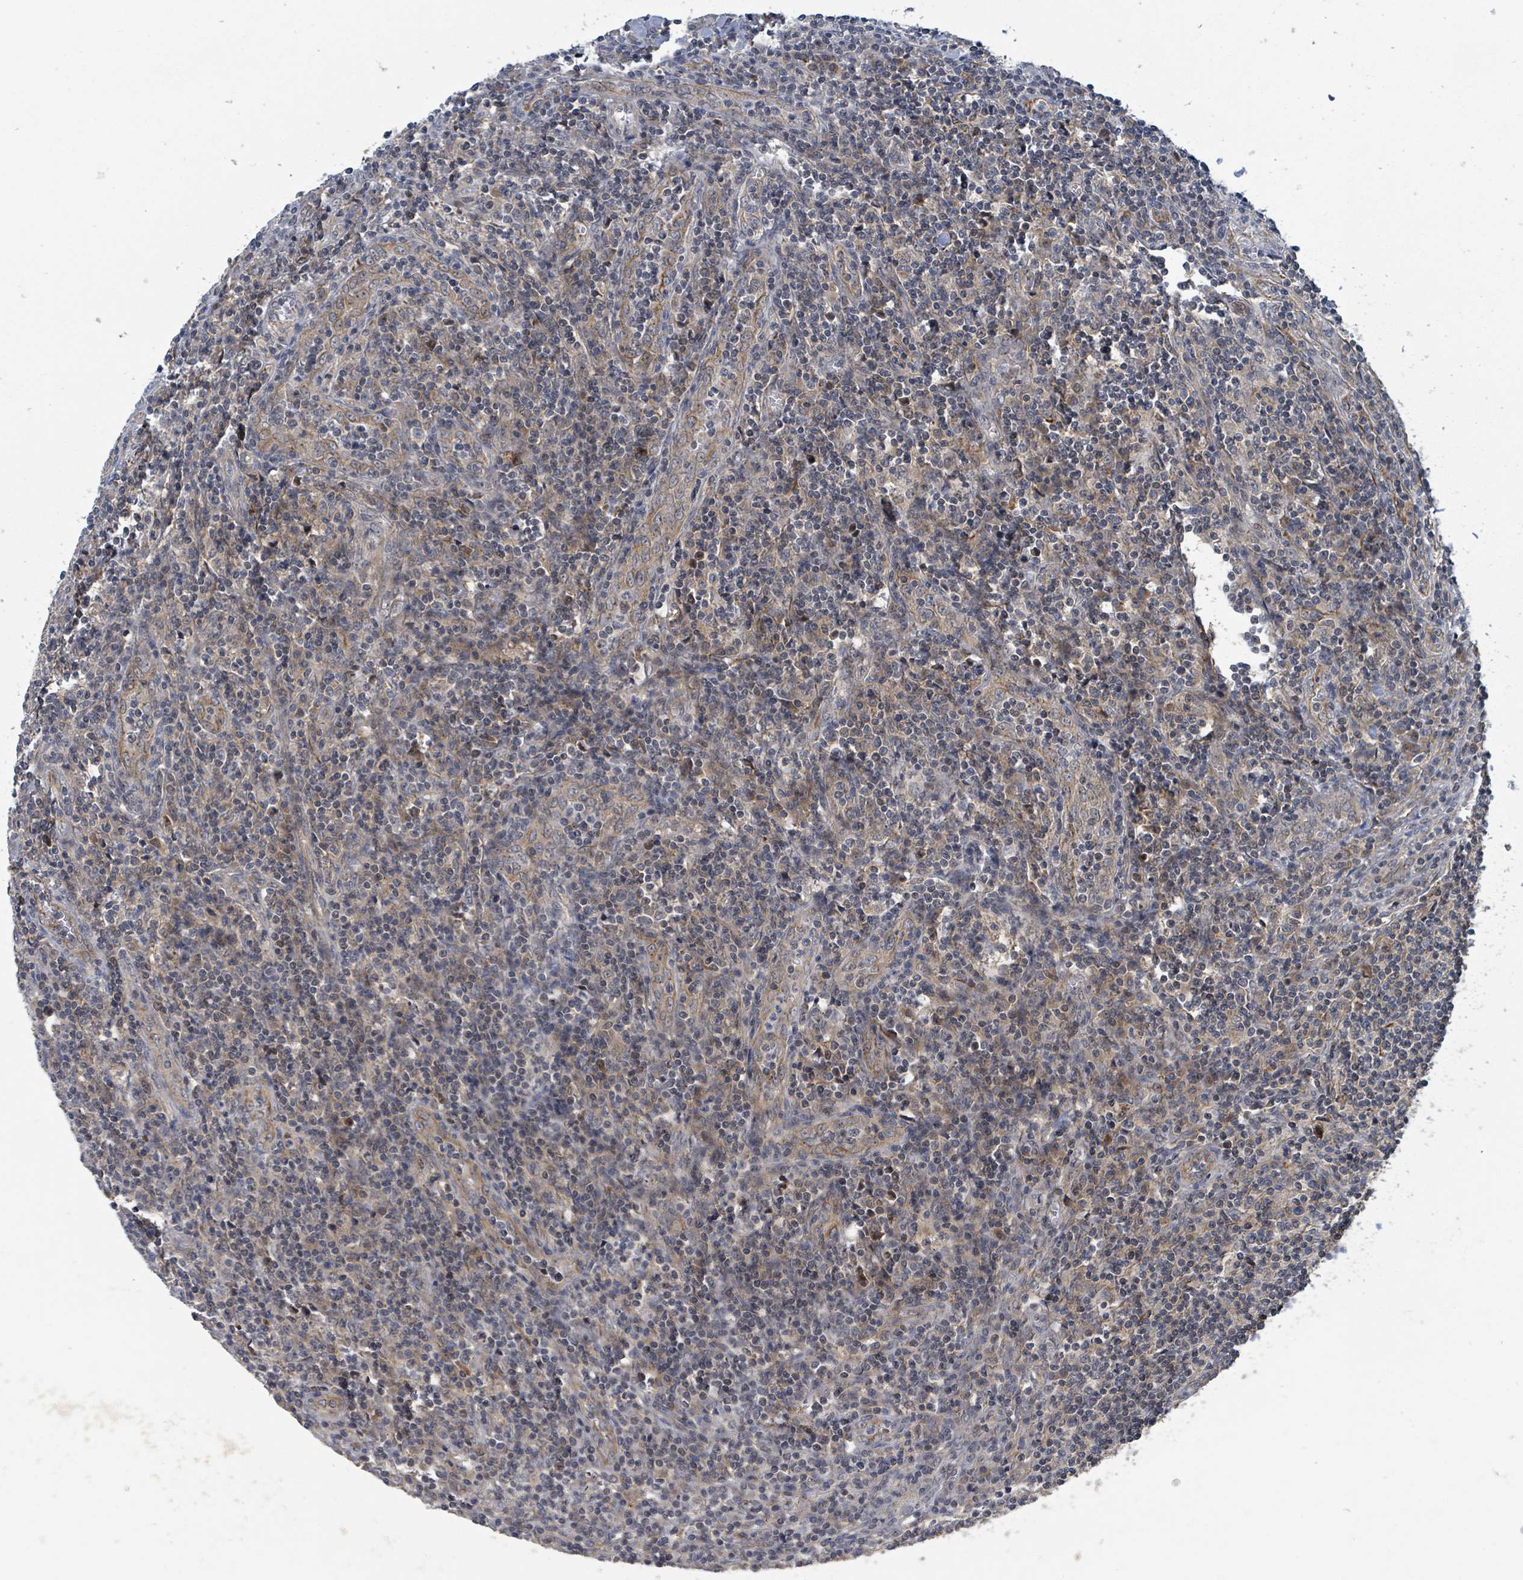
{"staining": {"intensity": "weak", "quantity": "<25%", "location": "cytoplasmic/membranous"}, "tissue": "lymphoma", "cell_type": "Tumor cells", "image_type": "cancer", "snomed": [{"axis": "morphology", "description": "Hodgkin's disease, NOS"}, {"axis": "topography", "description": "Lymph node"}], "caption": "The micrograph displays no staining of tumor cells in Hodgkin's disease.", "gene": "CCDC121", "patient": {"sex": "male", "age": 83}}